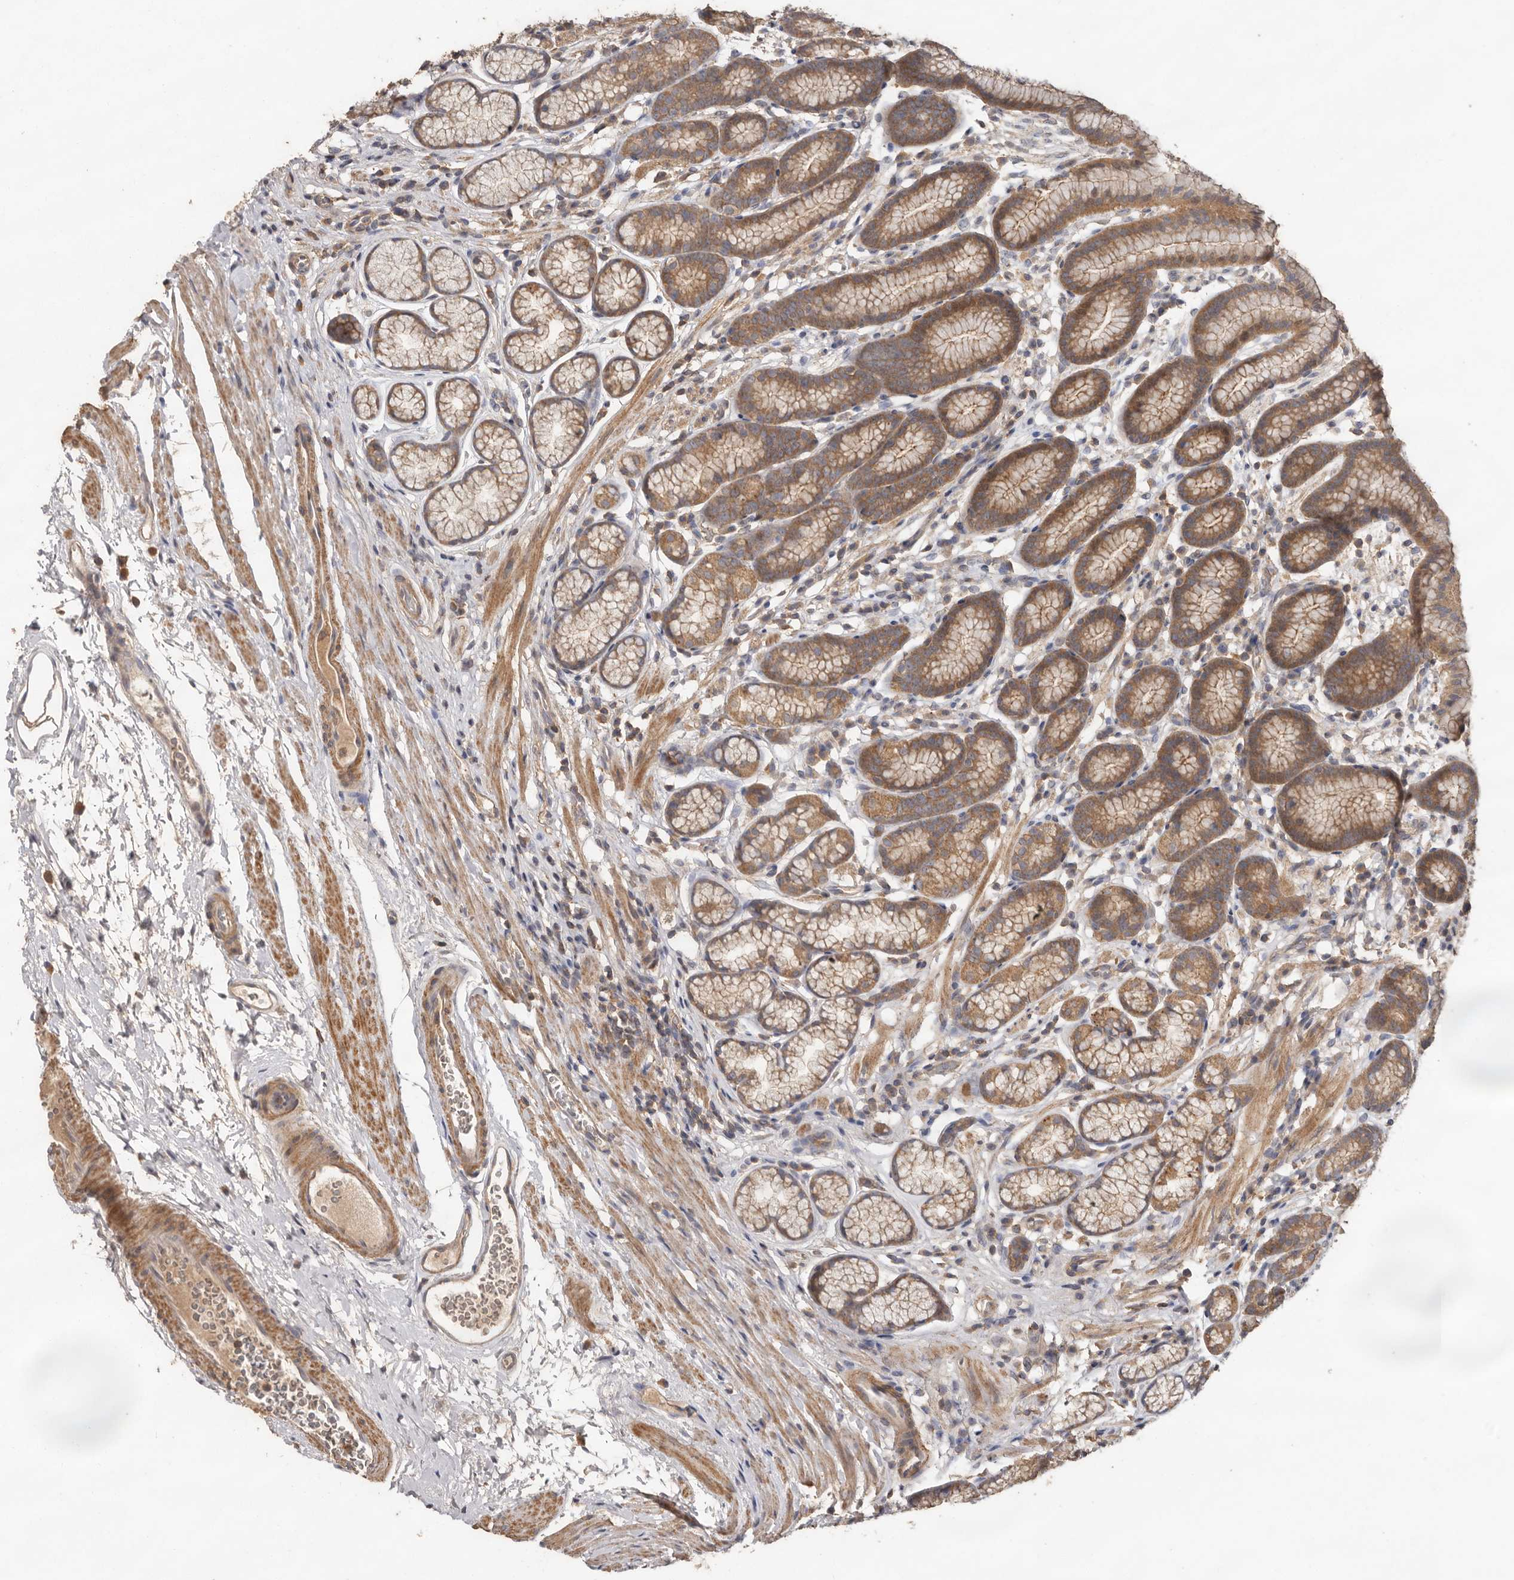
{"staining": {"intensity": "moderate", "quantity": ">75%", "location": "cytoplasmic/membranous"}, "tissue": "stomach", "cell_type": "Glandular cells", "image_type": "normal", "snomed": [{"axis": "morphology", "description": "Normal tissue, NOS"}, {"axis": "topography", "description": "Stomach"}], "caption": "Protein expression analysis of benign stomach displays moderate cytoplasmic/membranous positivity in approximately >75% of glandular cells. (brown staining indicates protein expression, while blue staining denotes nuclei).", "gene": "RWDD1", "patient": {"sex": "male", "age": 42}}